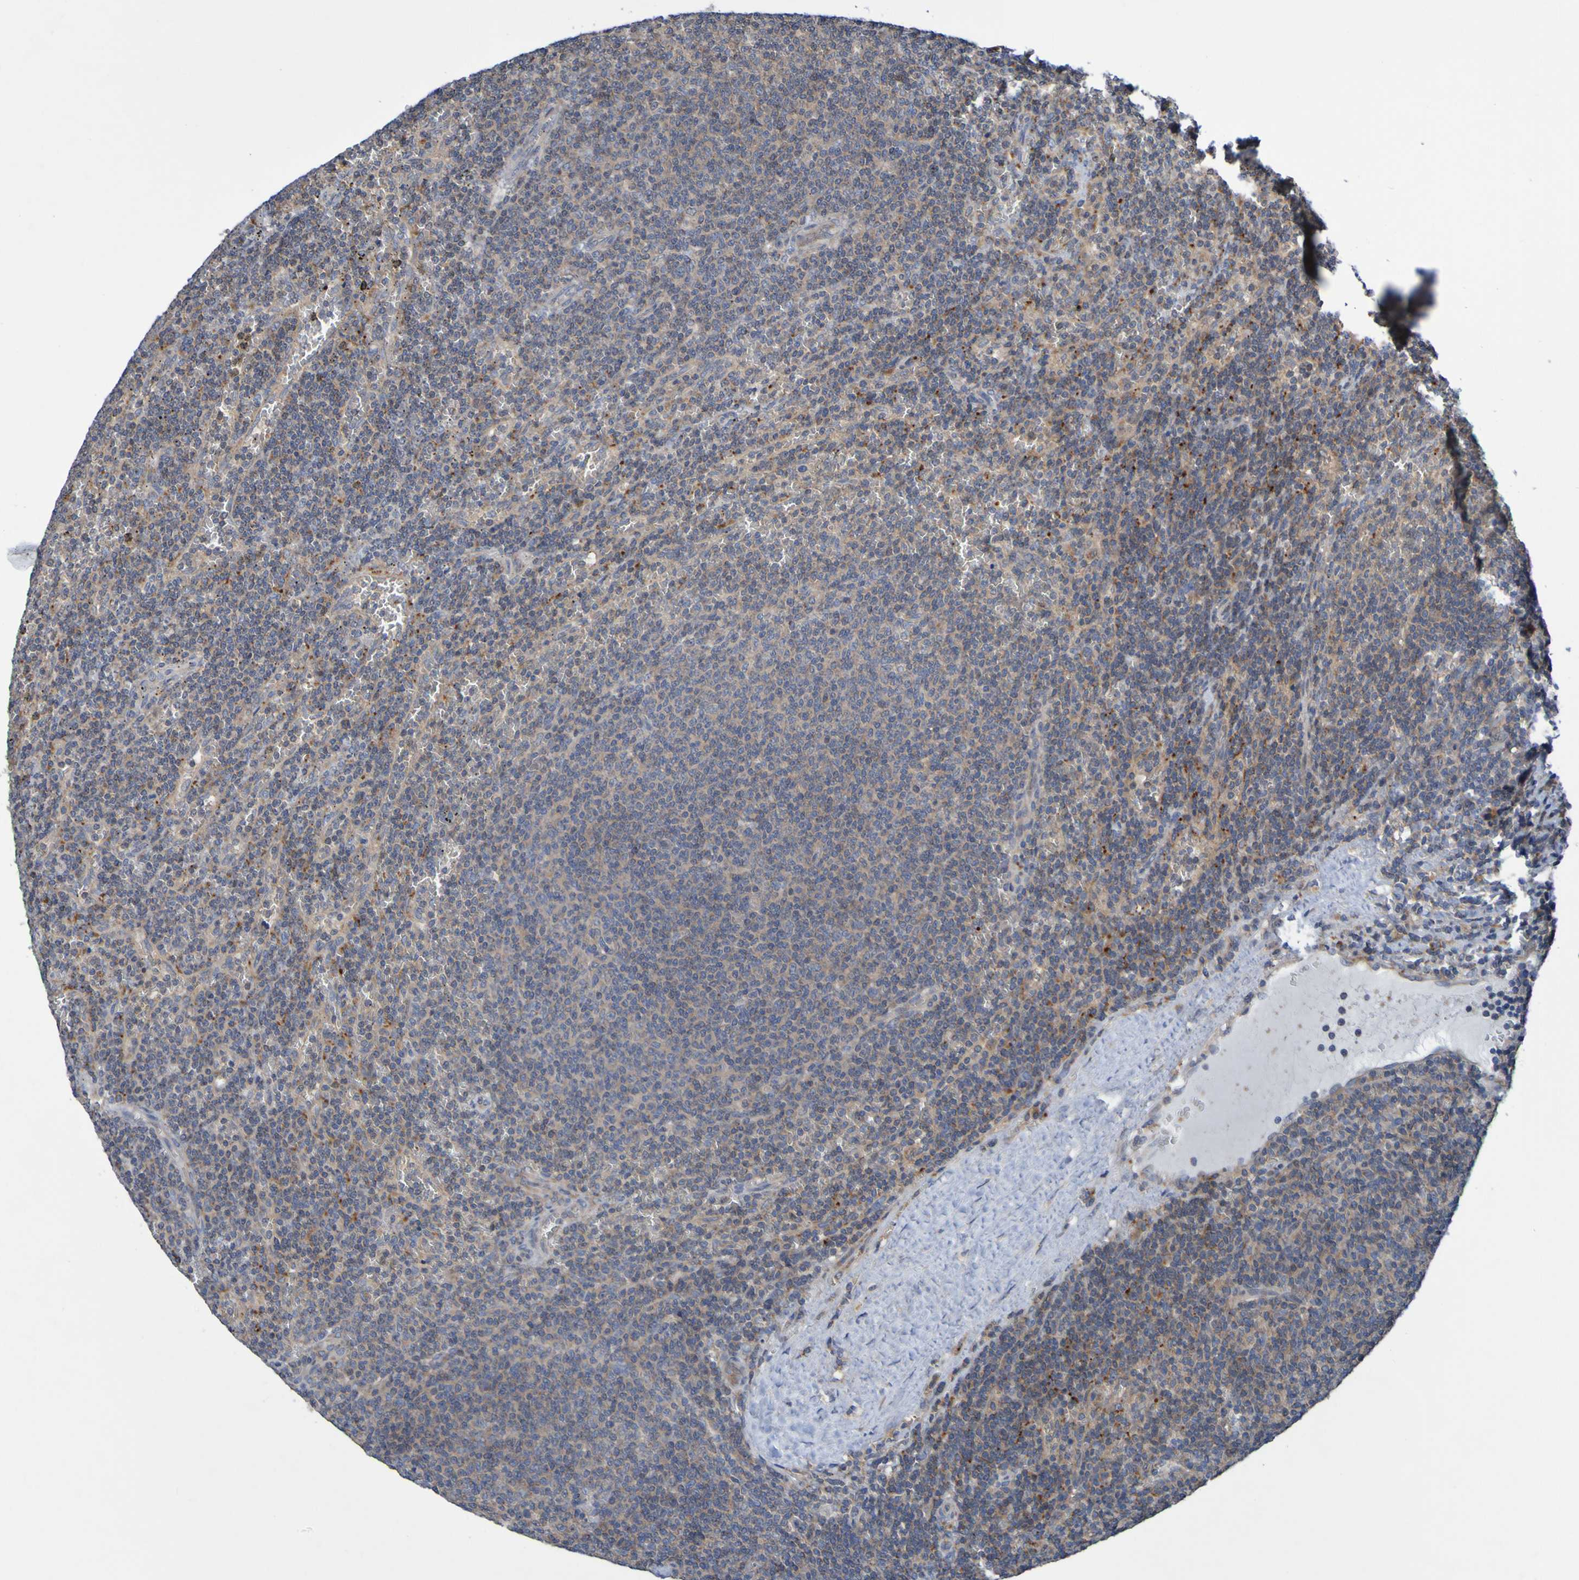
{"staining": {"intensity": "weak", "quantity": ">75%", "location": "cytoplasmic/membranous"}, "tissue": "lymphoma", "cell_type": "Tumor cells", "image_type": "cancer", "snomed": [{"axis": "morphology", "description": "Malignant lymphoma, non-Hodgkin's type, Low grade"}, {"axis": "topography", "description": "Spleen"}], "caption": "IHC photomicrograph of human lymphoma stained for a protein (brown), which demonstrates low levels of weak cytoplasmic/membranous positivity in about >75% of tumor cells.", "gene": "SDK1", "patient": {"sex": "female", "age": 50}}